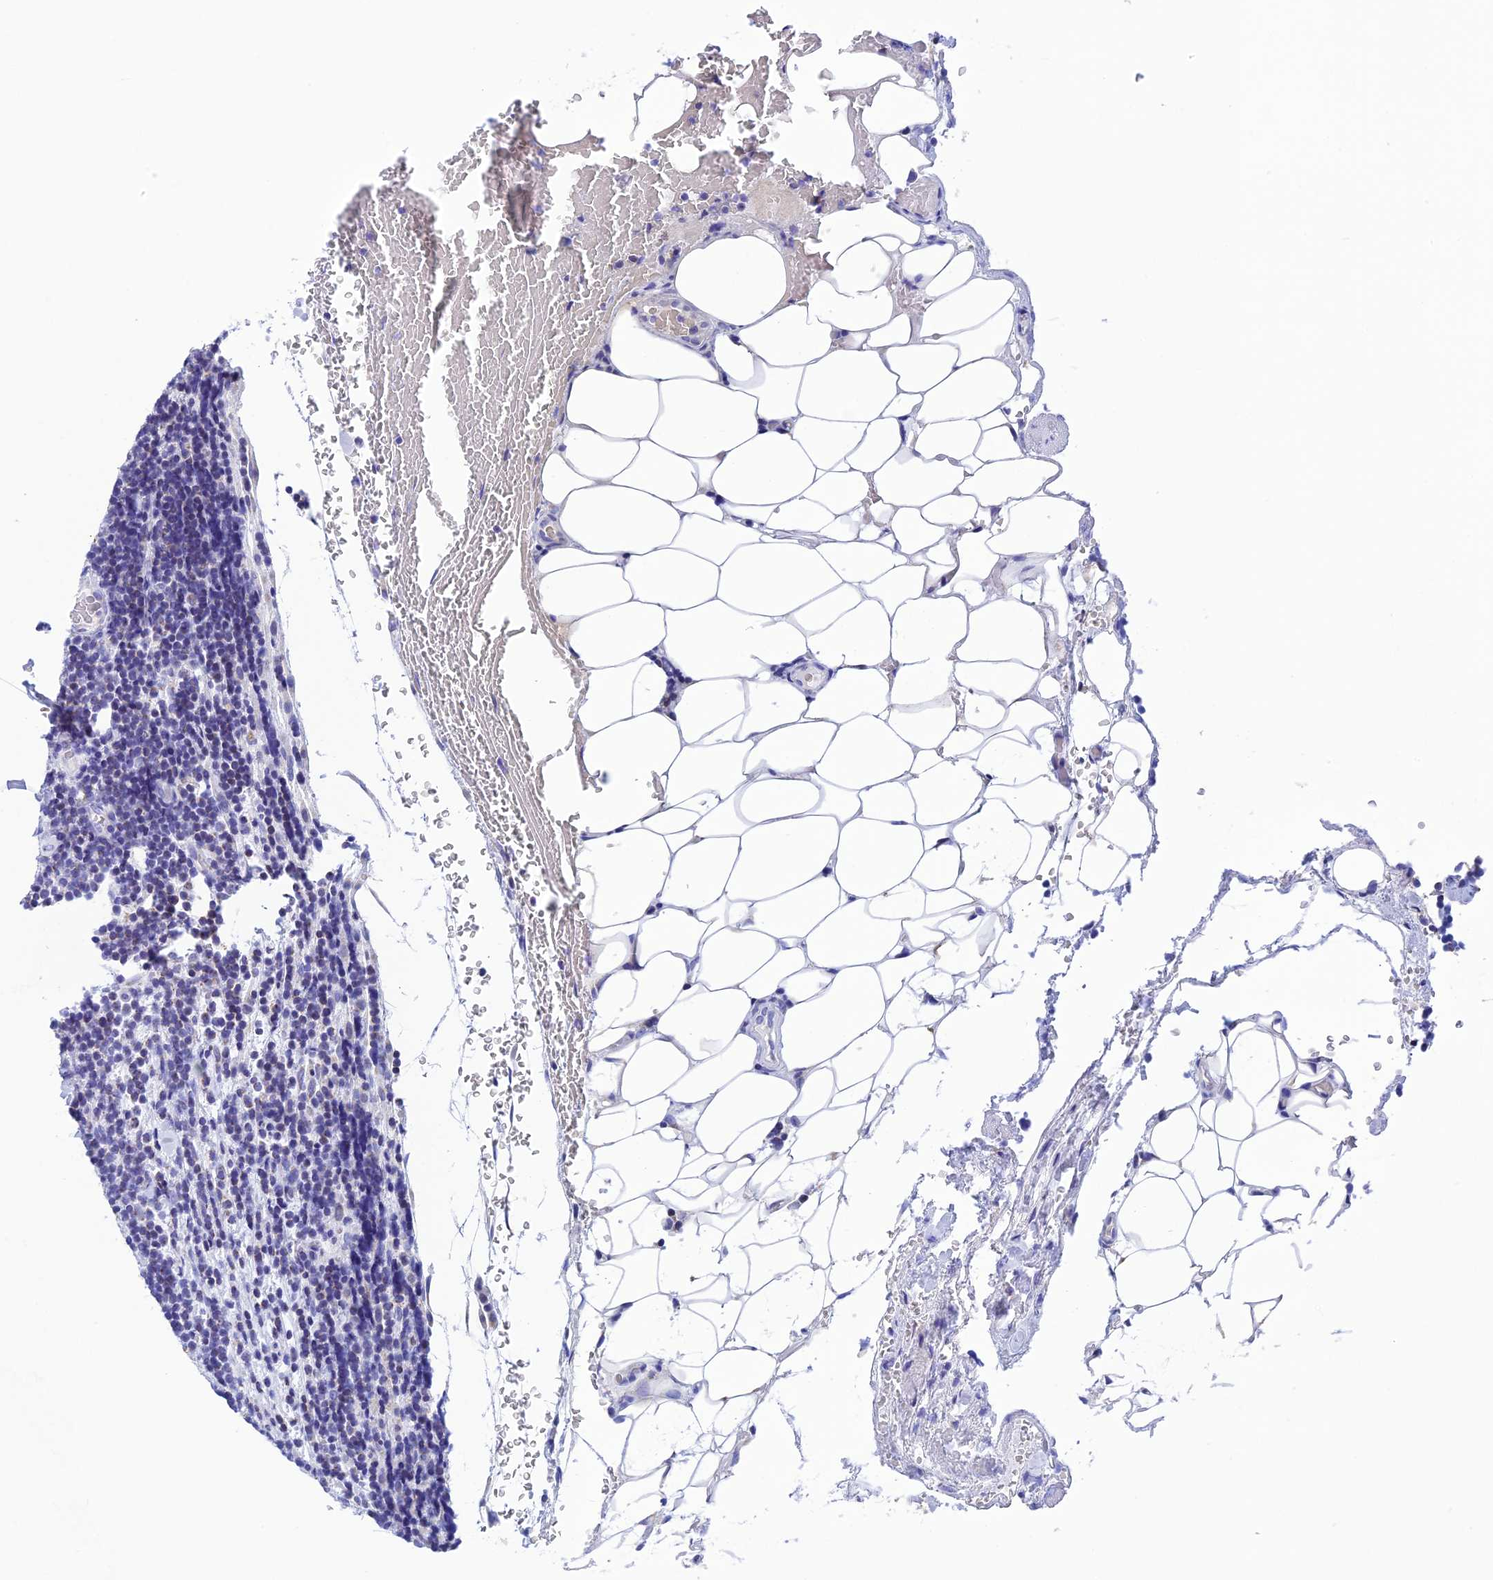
{"staining": {"intensity": "negative", "quantity": "none", "location": "none"}, "tissue": "lymphoma", "cell_type": "Tumor cells", "image_type": "cancer", "snomed": [{"axis": "morphology", "description": "Malignant lymphoma, non-Hodgkin's type, Low grade"}, {"axis": "topography", "description": "Lymph node"}], "caption": "The histopathology image demonstrates no significant expression in tumor cells of lymphoma.", "gene": "NXPE4", "patient": {"sex": "male", "age": 66}}